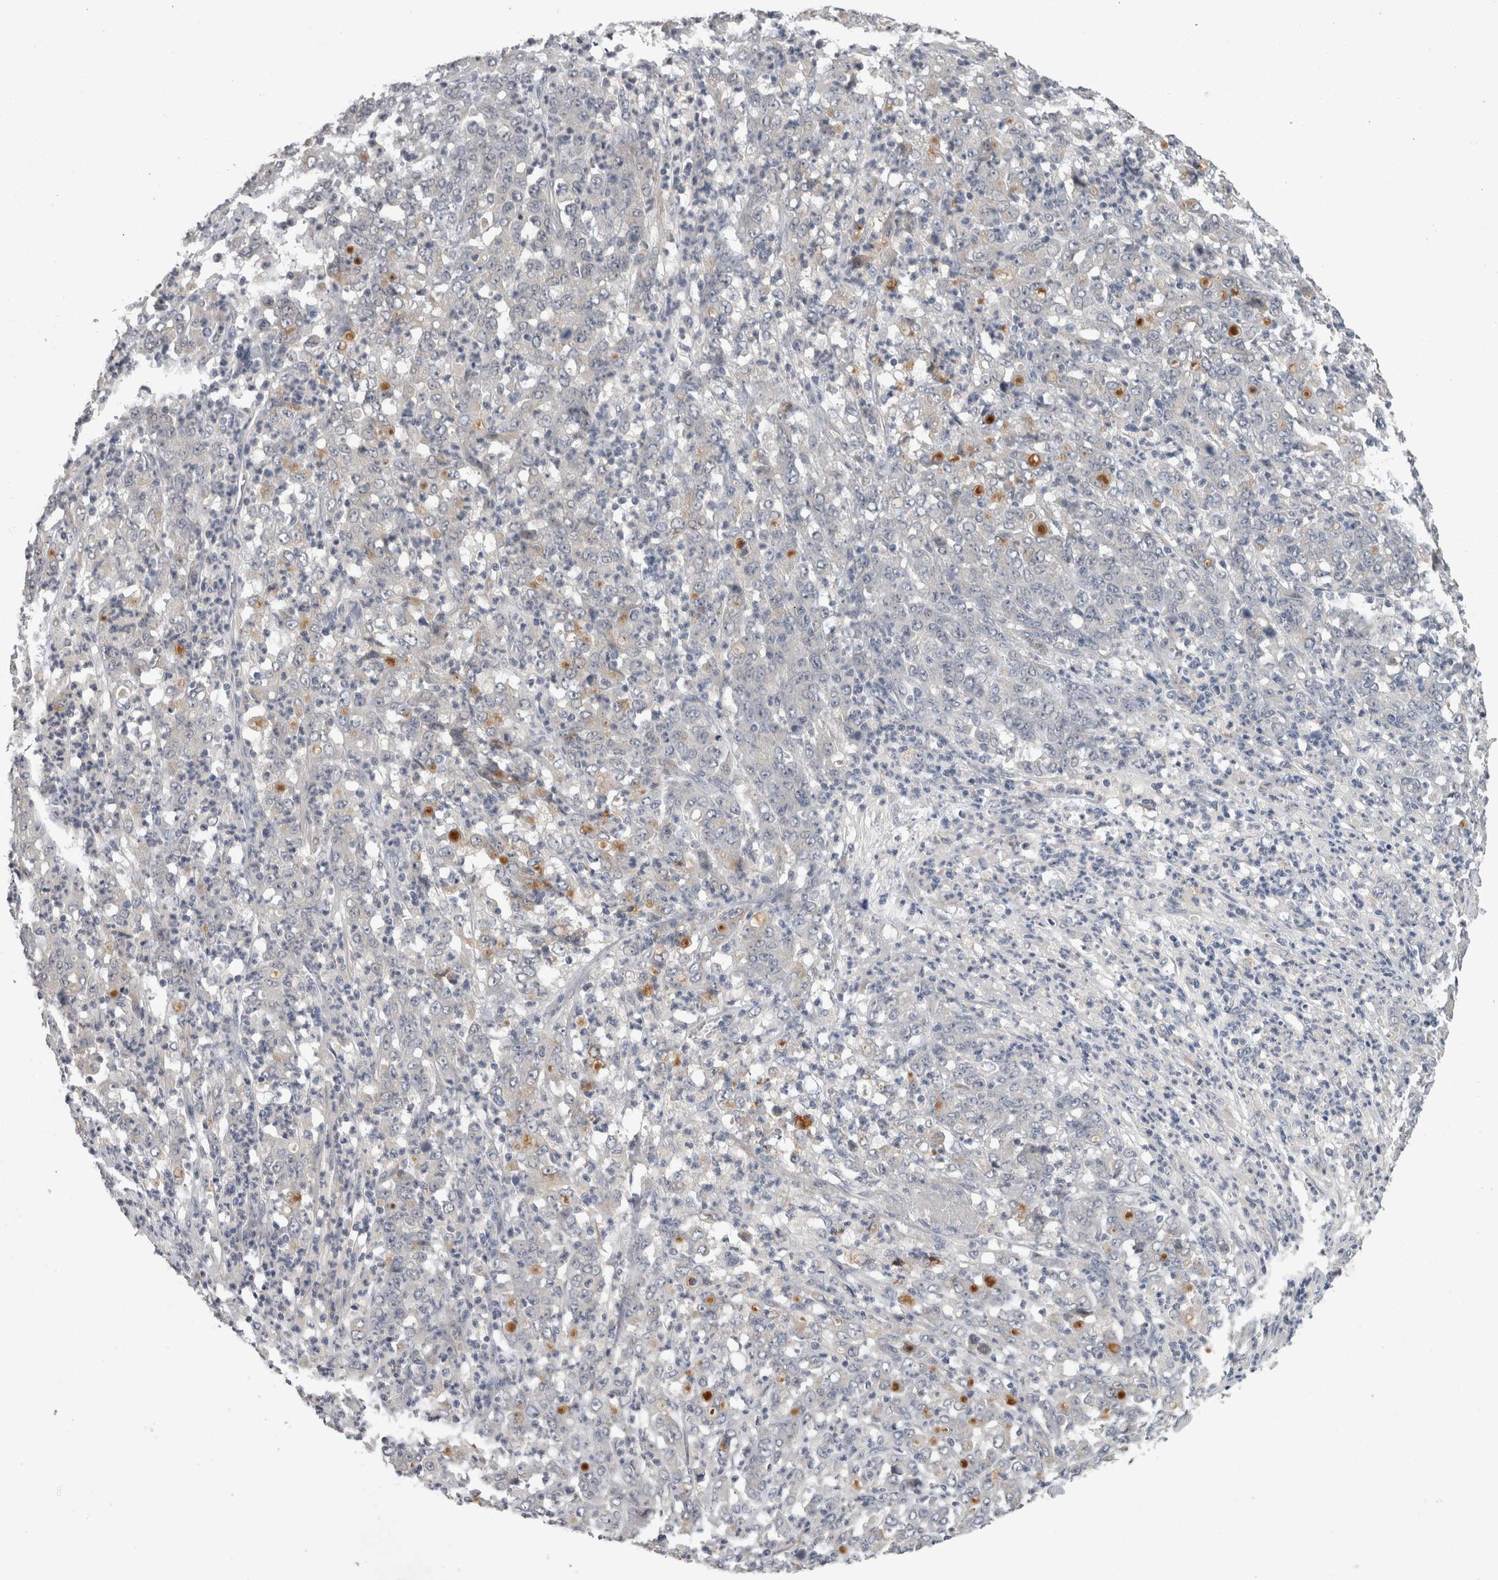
{"staining": {"intensity": "moderate", "quantity": "<25%", "location": "cytoplasmic/membranous"}, "tissue": "stomach cancer", "cell_type": "Tumor cells", "image_type": "cancer", "snomed": [{"axis": "morphology", "description": "Adenocarcinoma, NOS"}, {"axis": "topography", "description": "Stomach, lower"}], "caption": "Stomach cancer (adenocarcinoma) tissue reveals moderate cytoplasmic/membranous staining in about <25% of tumor cells, visualized by immunohistochemistry.", "gene": "SLC22A11", "patient": {"sex": "female", "age": 71}}